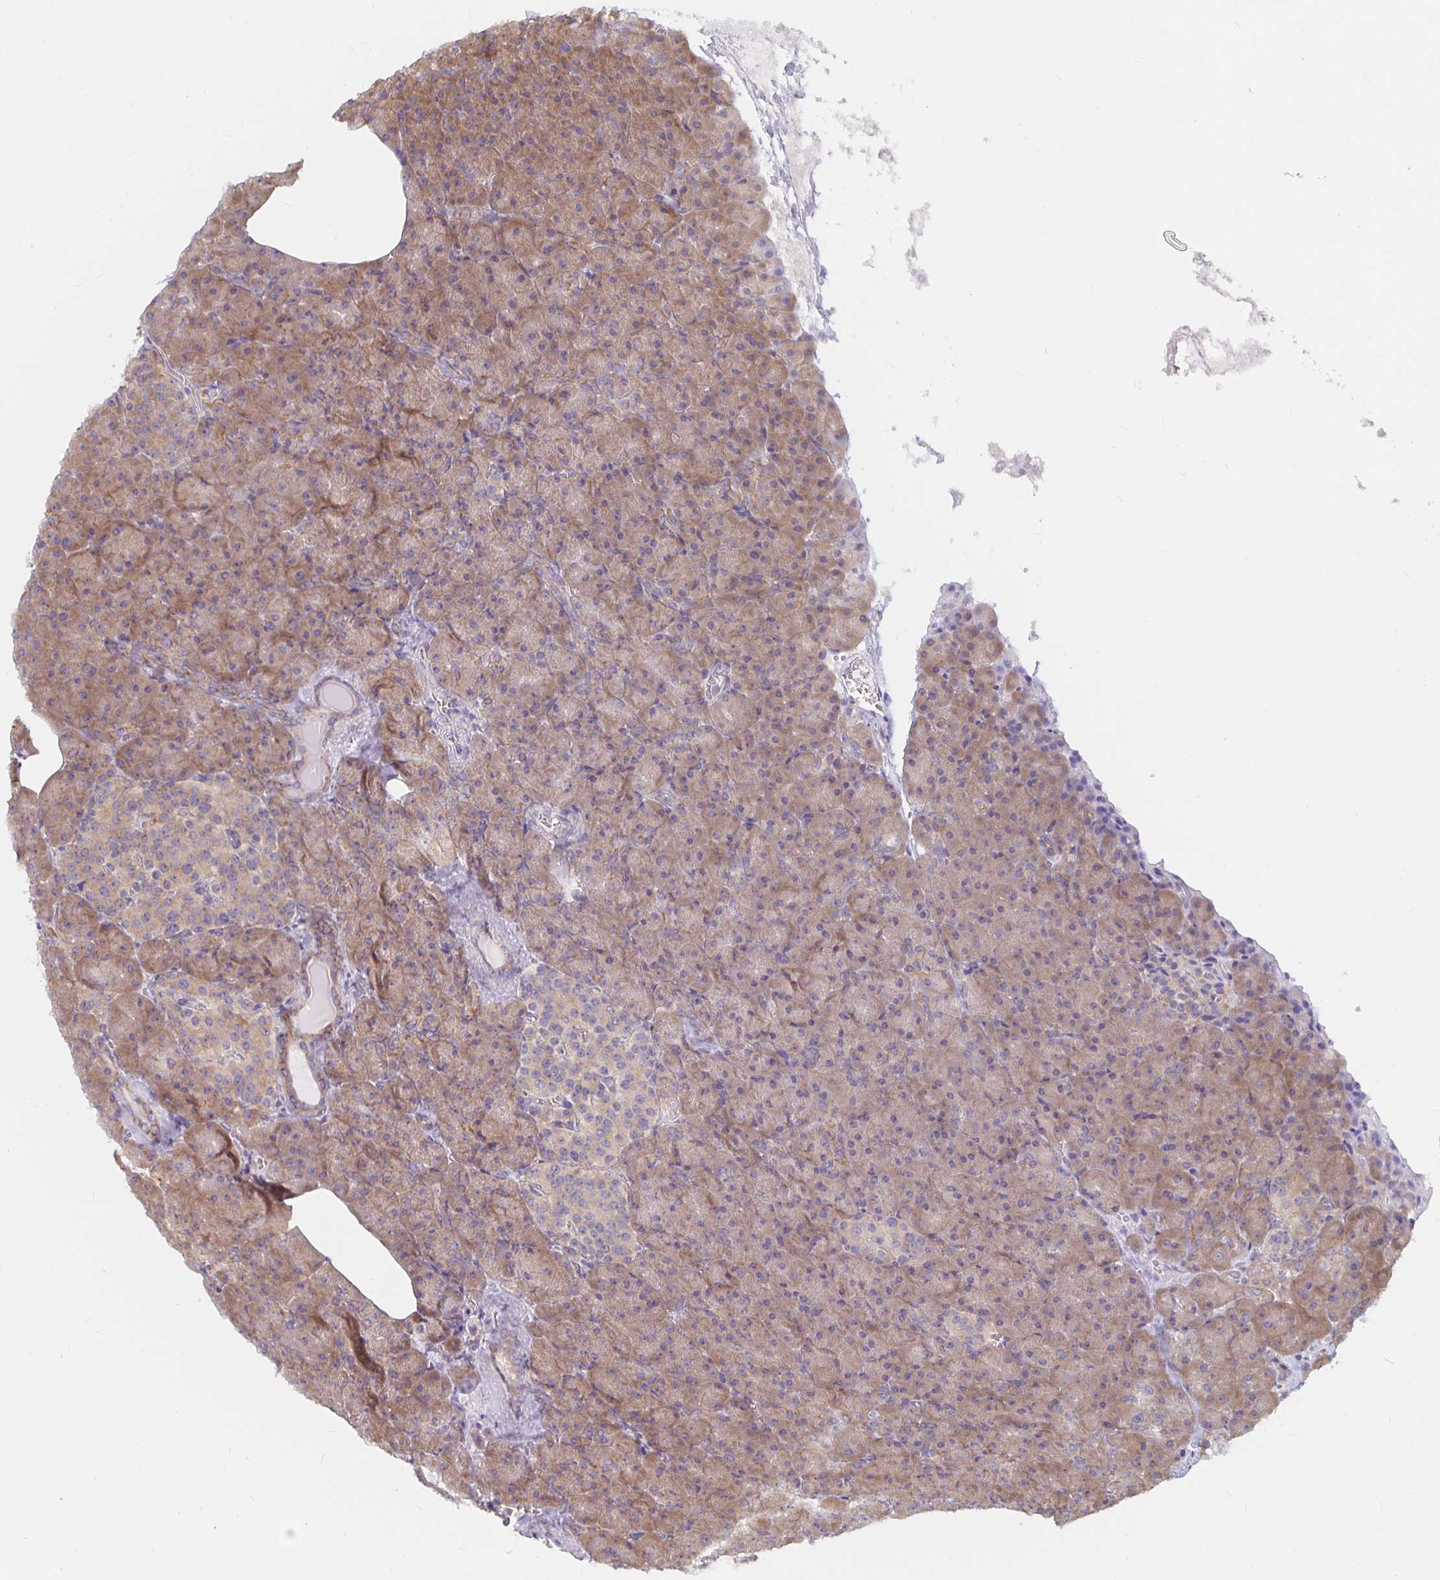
{"staining": {"intensity": "moderate", "quantity": ">75%", "location": "cytoplasmic/membranous"}, "tissue": "pancreas", "cell_type": "Exocrine glandular cells", "image_type": "normal", "snomed": [{"axis": "morphology", "description": "Normal tissue, NOS"}, {"axis": "topography", "description": "Pancreas"}], "caption": "Pancreas stained with a brown dye exhibits moderate cytoplasmic/membranous positive expression in approximately >75% of exocrine glandular cells.", "gene": "PDAP1", "patient": {"sex": "female", "age": 74}}